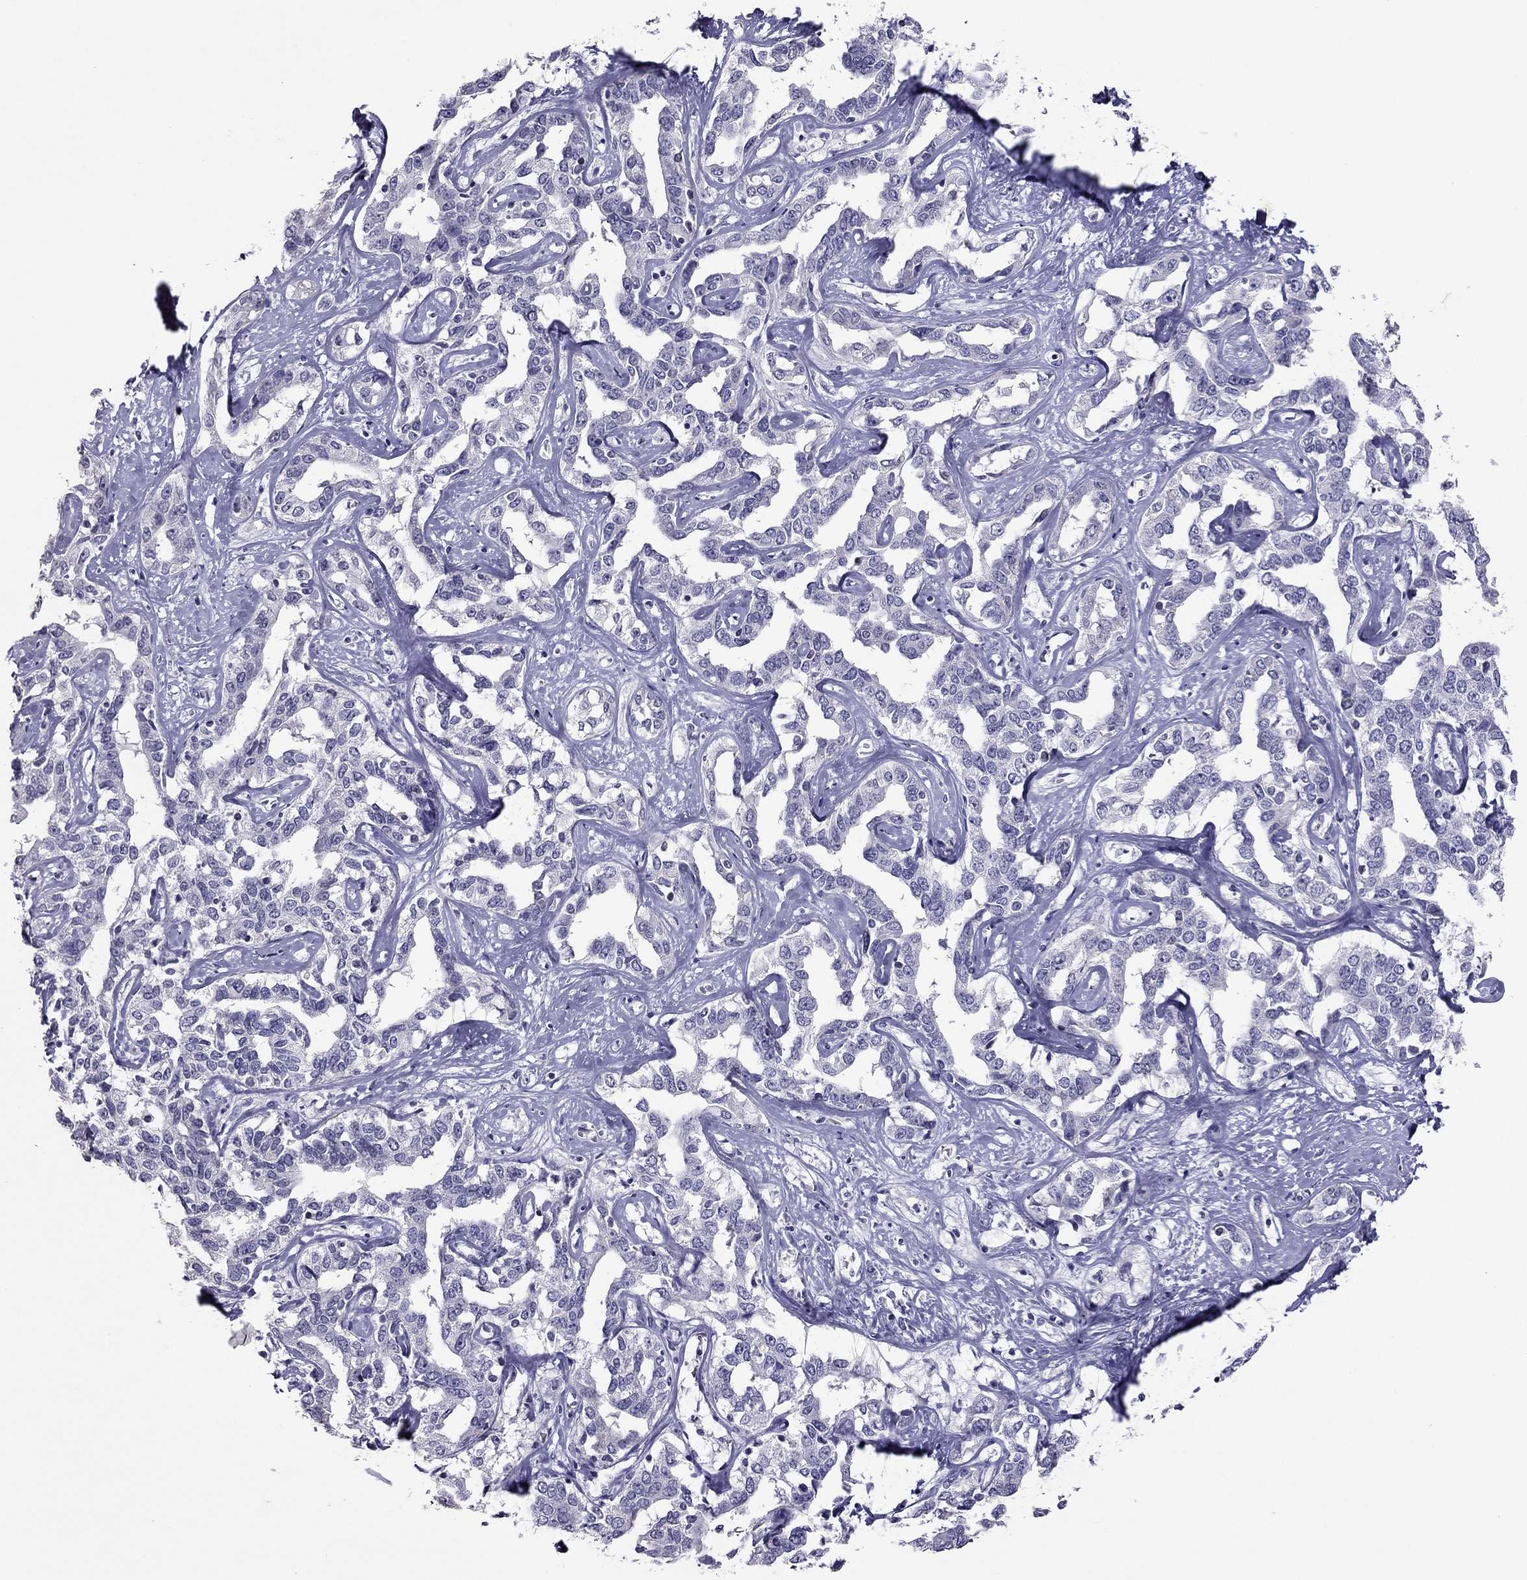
{"staining": {"intensity": "negative", "quantity": "none", "location": "none"}, "tissue": "liver cancer", "cell_type": "Tumor cells", "image_type": "cancer", "snomed": [{"axis": "morphology", "description": "Cholangiocarcinoma"}, {"axis": "topography", "description": "Liver"}], "caption": "The photomicrograph reveals no significant expression in tumor cells of liver cancer. (Immunohistochemistry, brightfield microscopy, high magnification).", "gene": "RGS8", "patient": {"sex": "male", "age": 59}}